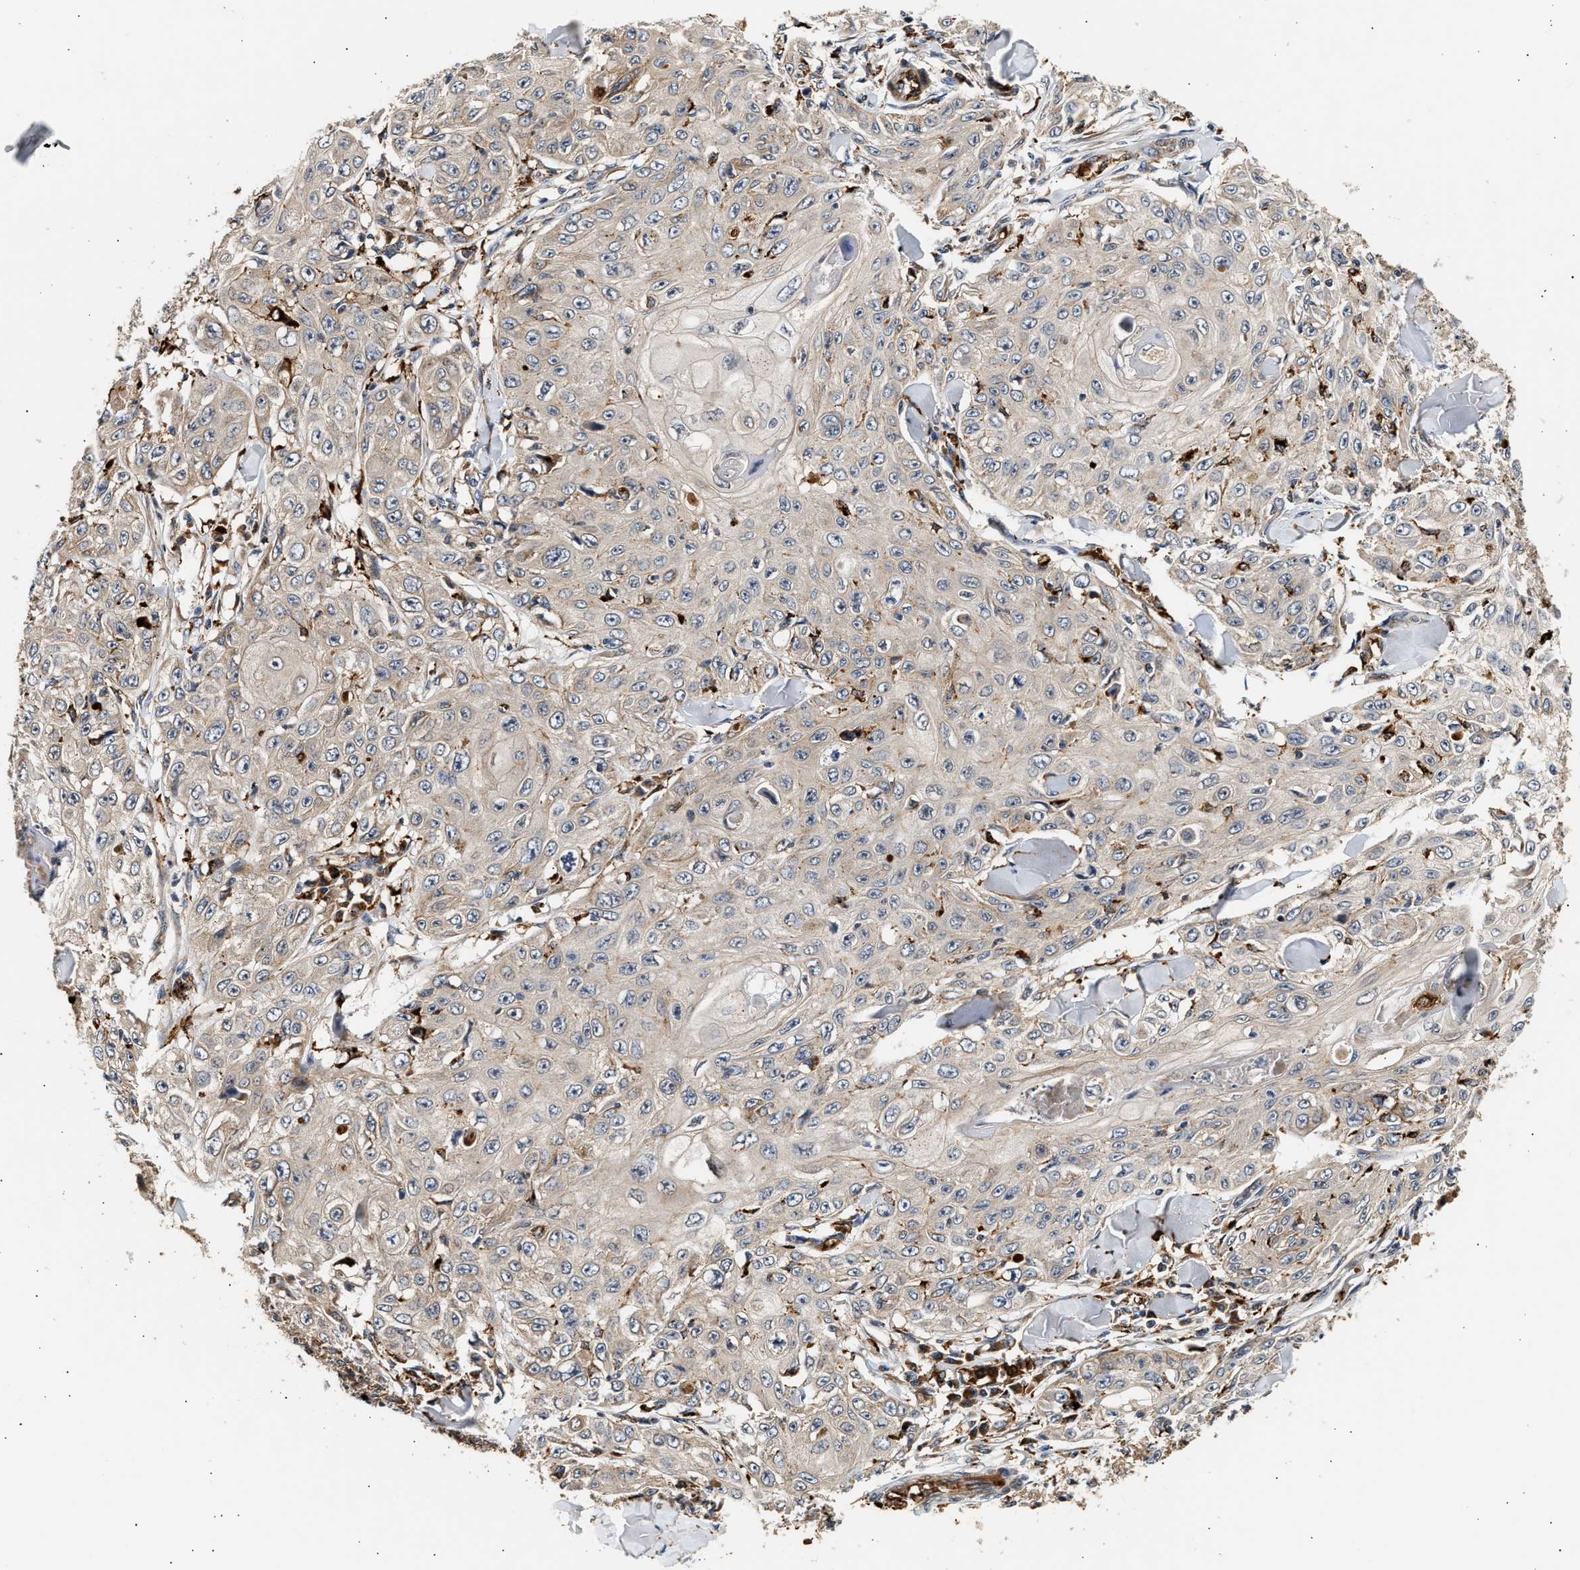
{"staining": {"intensity": "negative", "quantity": "none", "location": "none"}, "tissue": "skin cancer", "cell_type": "Tumor cells", "image_type": "cancer", "snomed": [{"axis": "morphology", "description": "Squamous cell carcinoma, NOS"}, {"axis": "topography", "description": "Skin"}], "caption": "High magnification brightfield microscopy of skin squamous cell carcinoma stained with DAB (3,3'-diaminobenzidine) (brown) and counterstained with hematoxylin (blue): tumor cells show no significant staining.", "gene": "PLD3", "patient": {"sex": "male", "age": 86}}